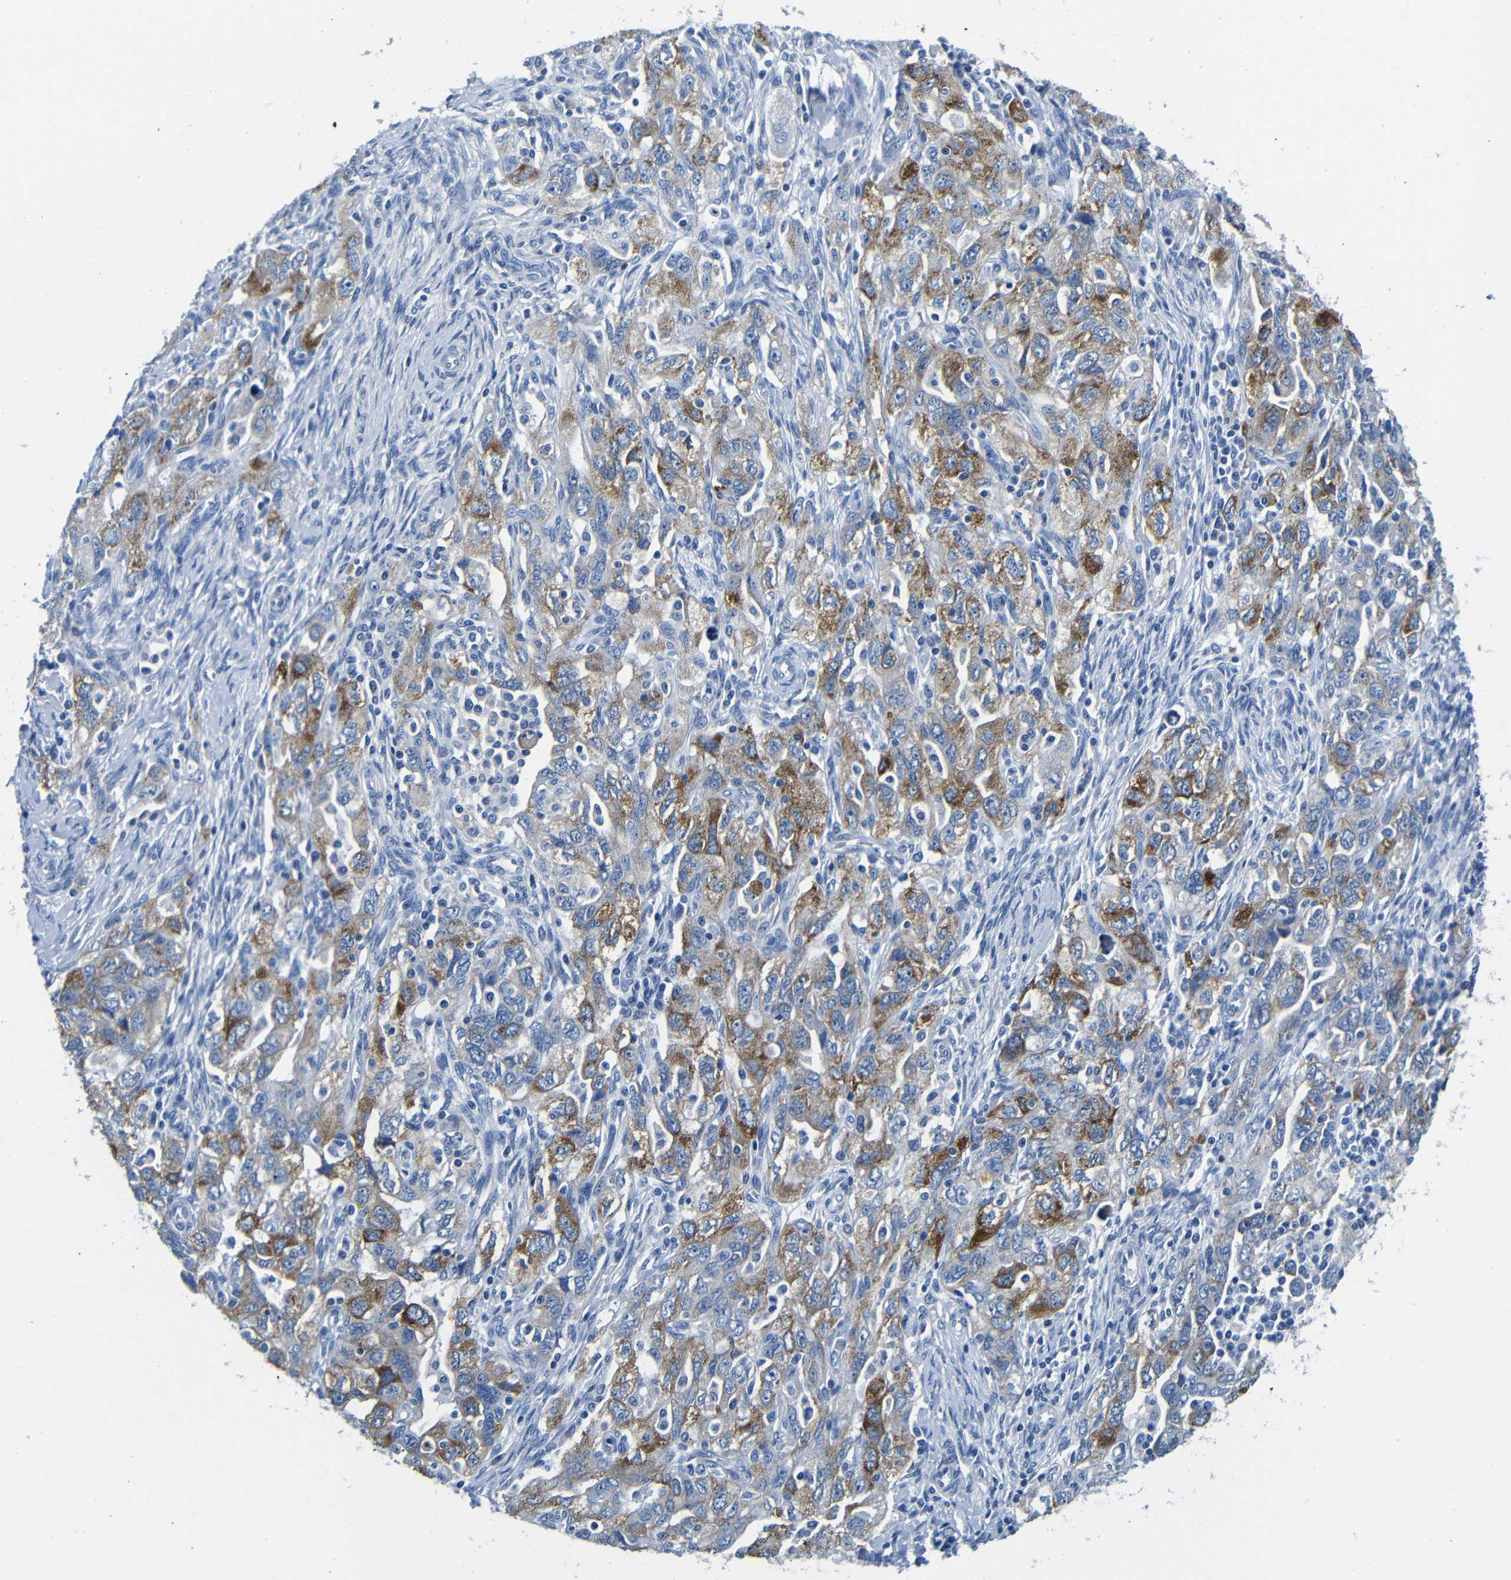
{"staining": {"intensity": "moderate", "quantity": ">75%", "location": "cytoplasmic/membranous"}, "tissue": "ovarian cancer", "cell_type": "Tumor cells", "image_type": "cancer", "snomed": [{"axis": "morphology", "description": "Carcinoma, NOS"}, {"axis": "morphology", "description": "Cystadenocarcinoma, serous, NOS"}, {"axis": "topography", "description": "Ovary"}], "caption": "High-power microscopy captured an immunohistochemistry (IHC) micrograph of ovarian cancer, revealing moderate cytoplasmic/membranous staining in approximately >75% of tumor cells.", "gene": "TNFAIP1", "patient": {"sex": "female", "age": 69}}